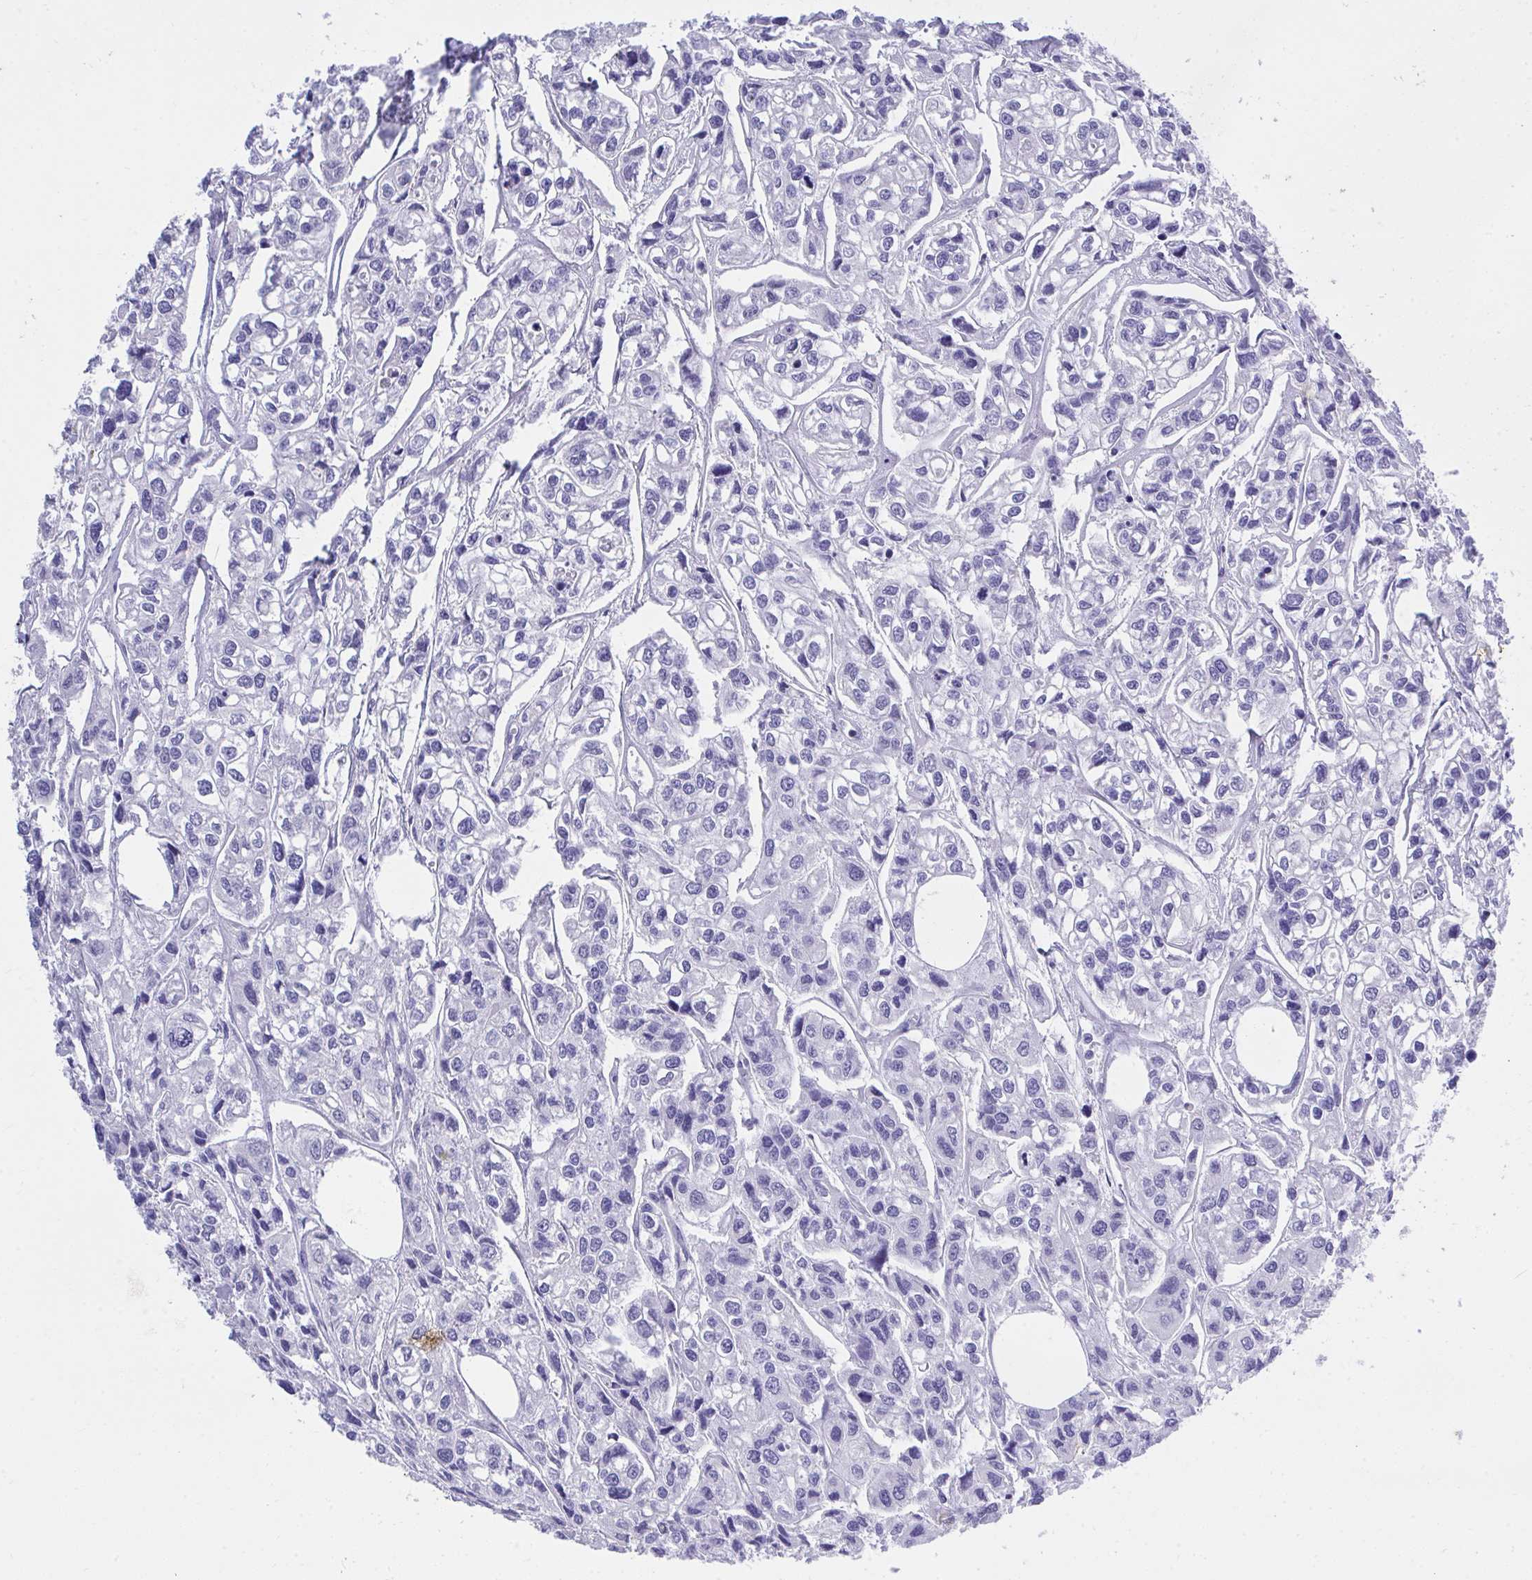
{"staining": {"intensity": "negative", "quantity": "none", "location": "none"}, "tissue": "urothelial cancer", "cell_type": "Tumor cells", "image_type": "cancer", "snomed": [{"axis": "morphology", "description": "Urothelial carcinoma, High grade"}, {"axis": "topography", "description": "Urinary bladder"}], "caption": "This micrograph is of urothelial carcinoma (high-grade) stained with immunohistochemistry to label a protein in brown with the nuclei are counter-stained blue. There is no positivity in tumor cells.", "gene": "KLK1", "patient": {"sex": "male", "age": 67}}